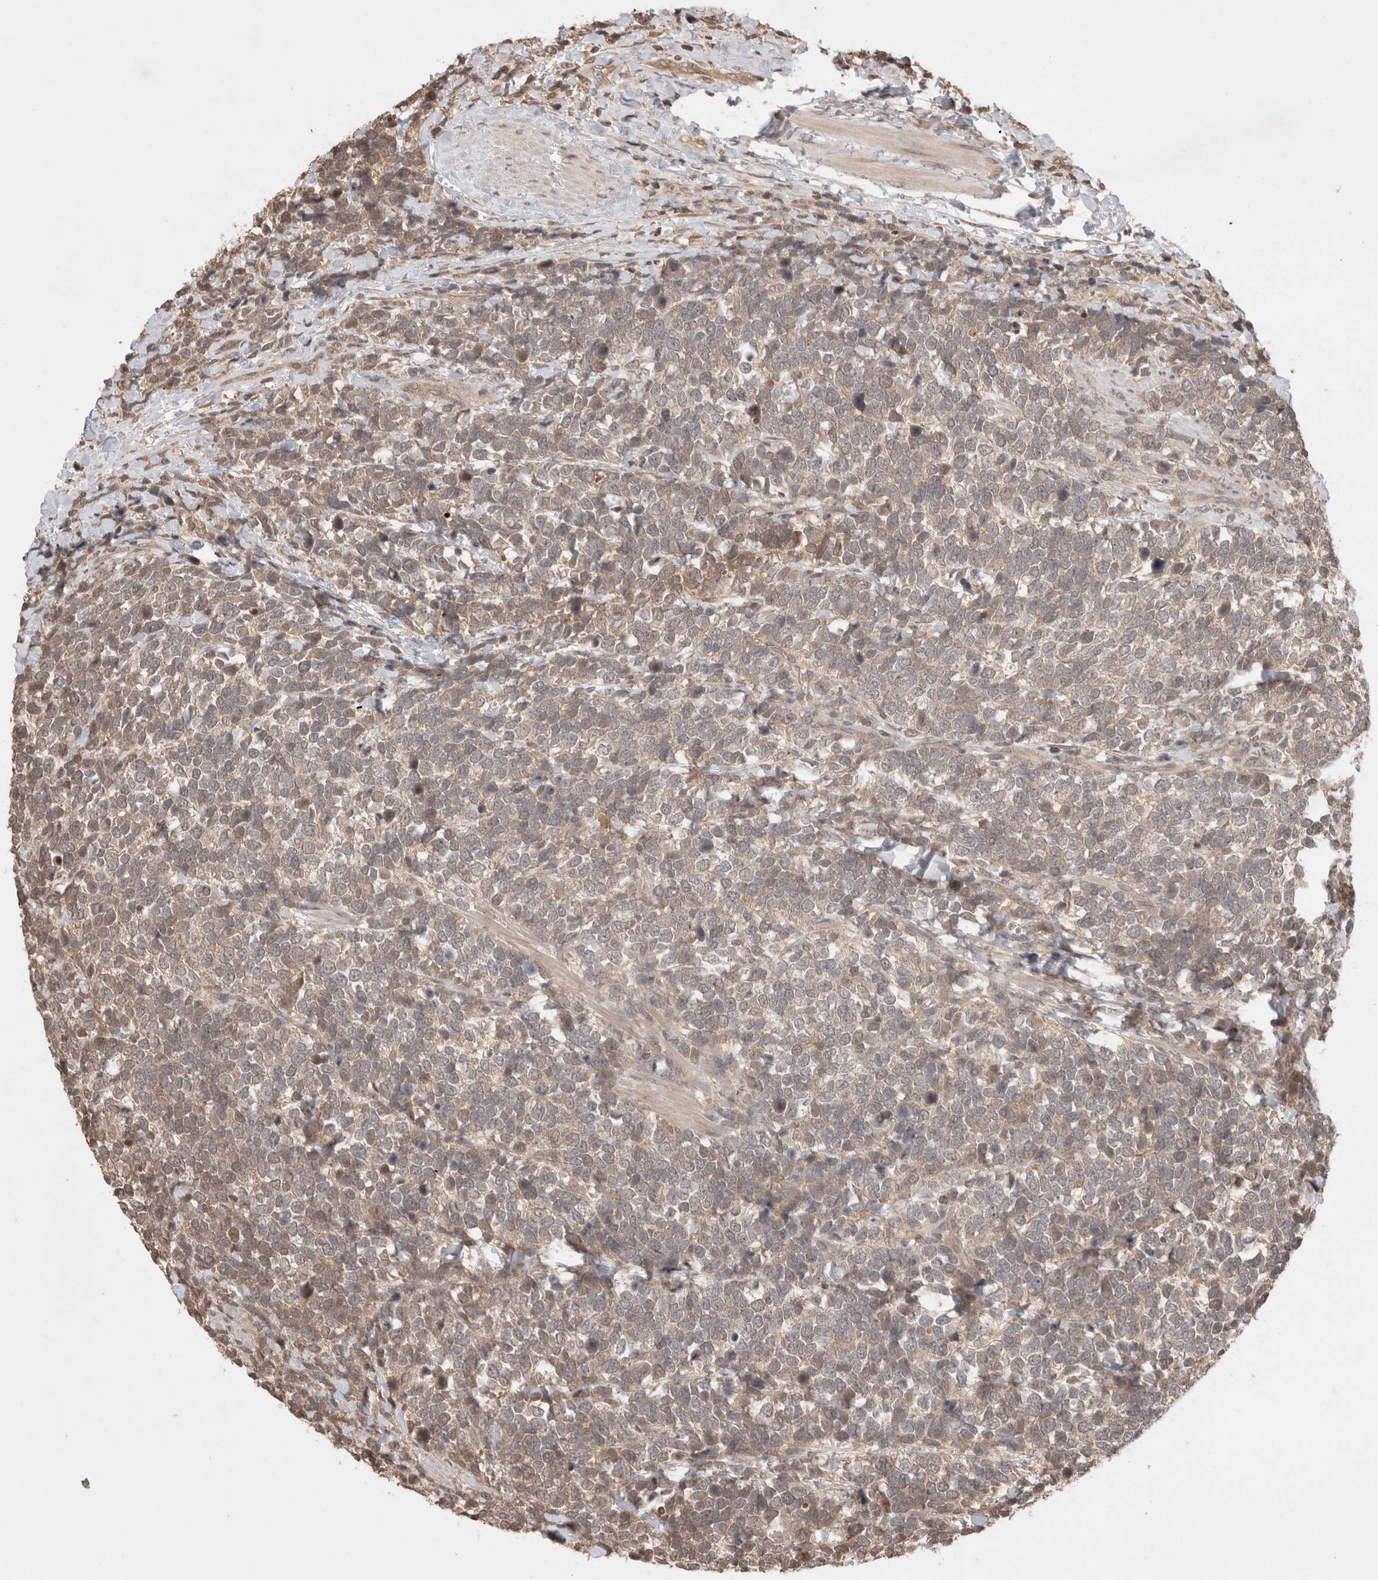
{"staining": {"intensity": "weak", "quantity": "25%-75%", "location": "cytoplasmic/membranous"}, "tissue": "urothelial cancer", "cell_type": "Tumor cells", "image_type": "cancer", "snomed": [{"axis": "morphology", "description": "Urothelial carcinoma, High grade"}, {"axis": "topography", "description": "Urinary bladder"}], "caption": "The histopathology image demonstrates a brown stain indicating the presence of a protein in the cytoplasmic/membranous of tumor cells in urothelial cancer.", "gene": "PRMT3", "patient": {"sex": "female", "age": 82}}